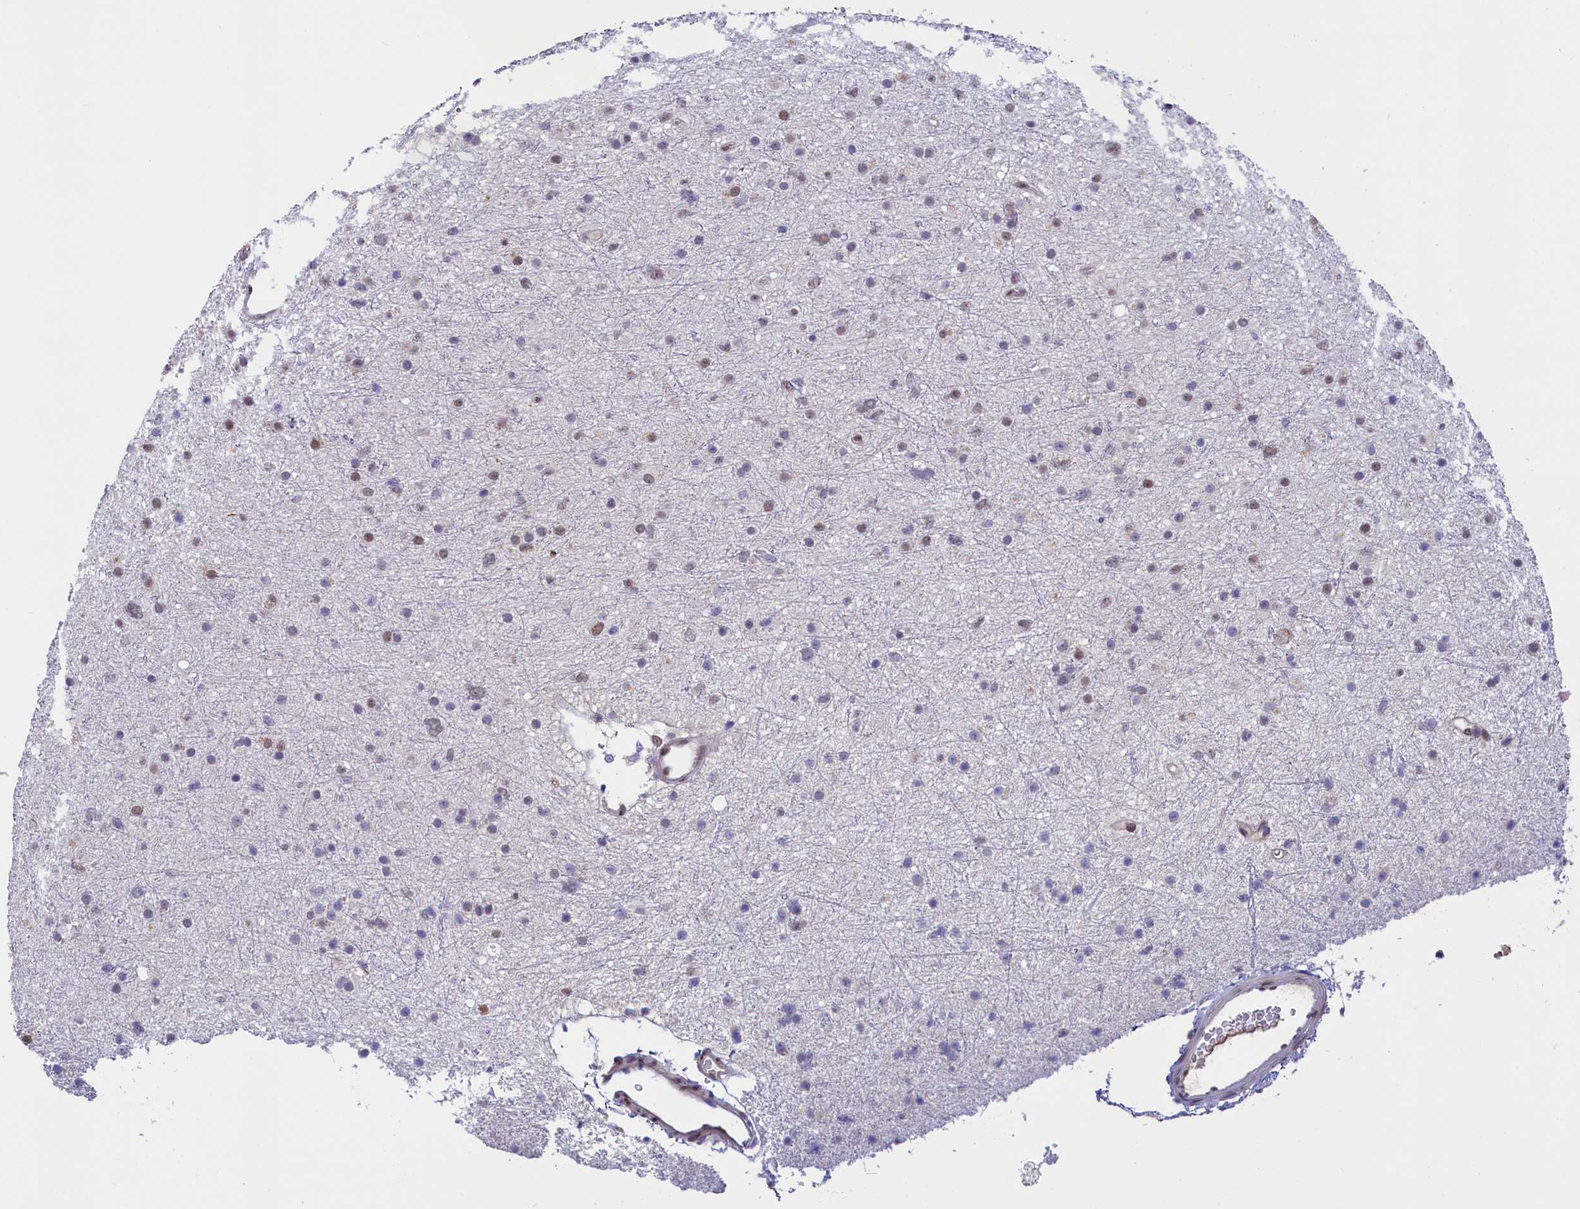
{"staining": {"intensity": "weak", "quantity": "25%-75%", "location": "nuclear"}, "tissue": "glioma", "cell_type": "Tumor cells", "image_type": "cancer", "snomed": [{"axis": "morphology", "description": "Glioma, malignant, Low grade"}, {"axis": "topography", "description": "Cerebral cortex"}], "caption": "Weak nuclear protein staining is seen in about 25%-75% of tumor cells in glioma.", "gene": "FLYWCH2", "patient": {"sex": "female", "age": 39}}